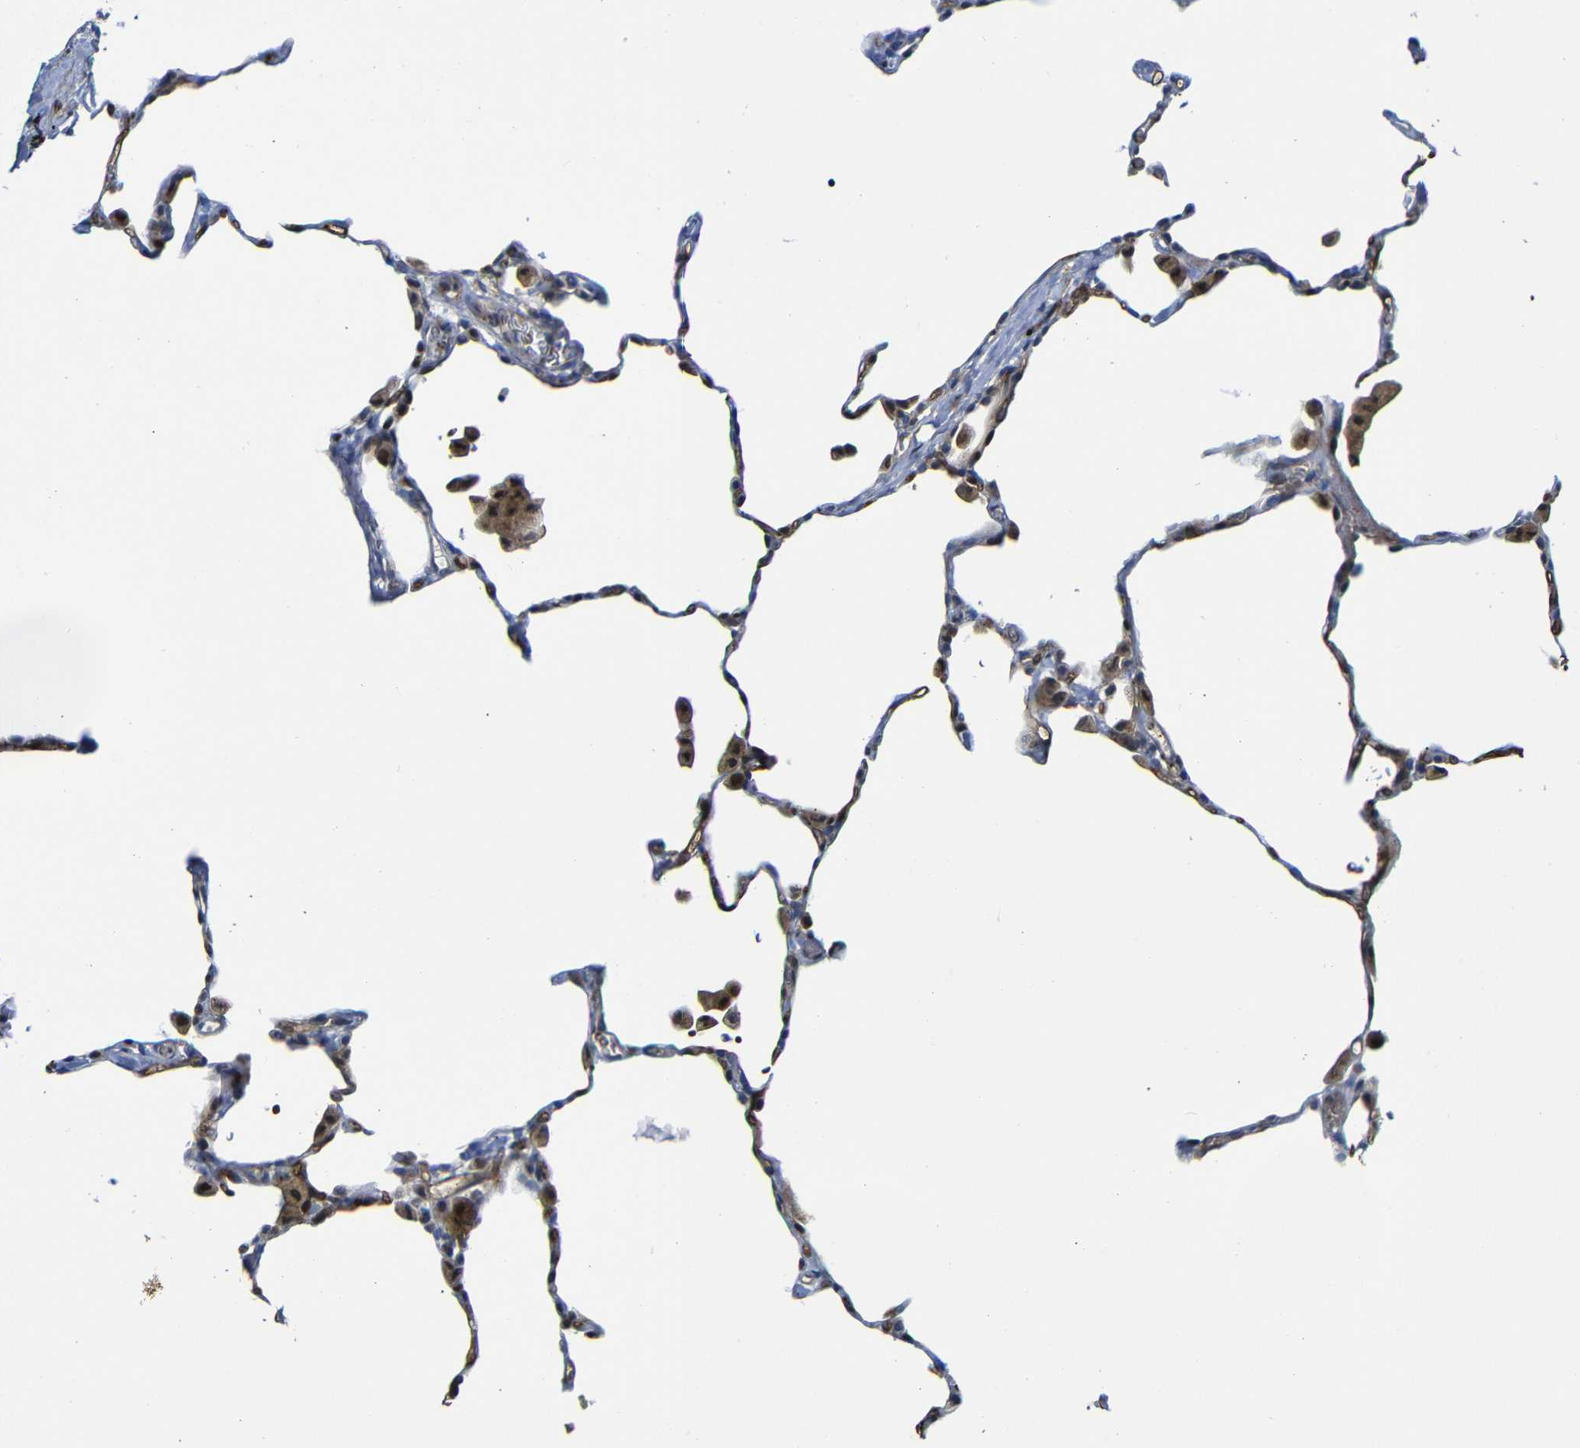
{"staining": {"intensity": "strong", "quantity": "25%-75%", "location": "cytoplasmic/membranous"}, "tissue": "lung", "cell_type": "Alveolar cells", "image_type": "normal", "snomed": [{"axis": "morphology", "description": "Normal tissue, NOS"}, {"axis": "topography", "description": "Lung"}], "caption": "Immunohistochemistry of unremarkable human lung reveals high levels of strong cytoplasmic/membranous expression in about 25%-75% of alveolar cells. The staining is performed using DAB (3,3'-diaminobenzidine) brown chromogen to label protein expression. The nuclei are counter-stained blue using hematoxylin.", "gene": "PARP14", "patient": {"sex": "female", "age": 49}}